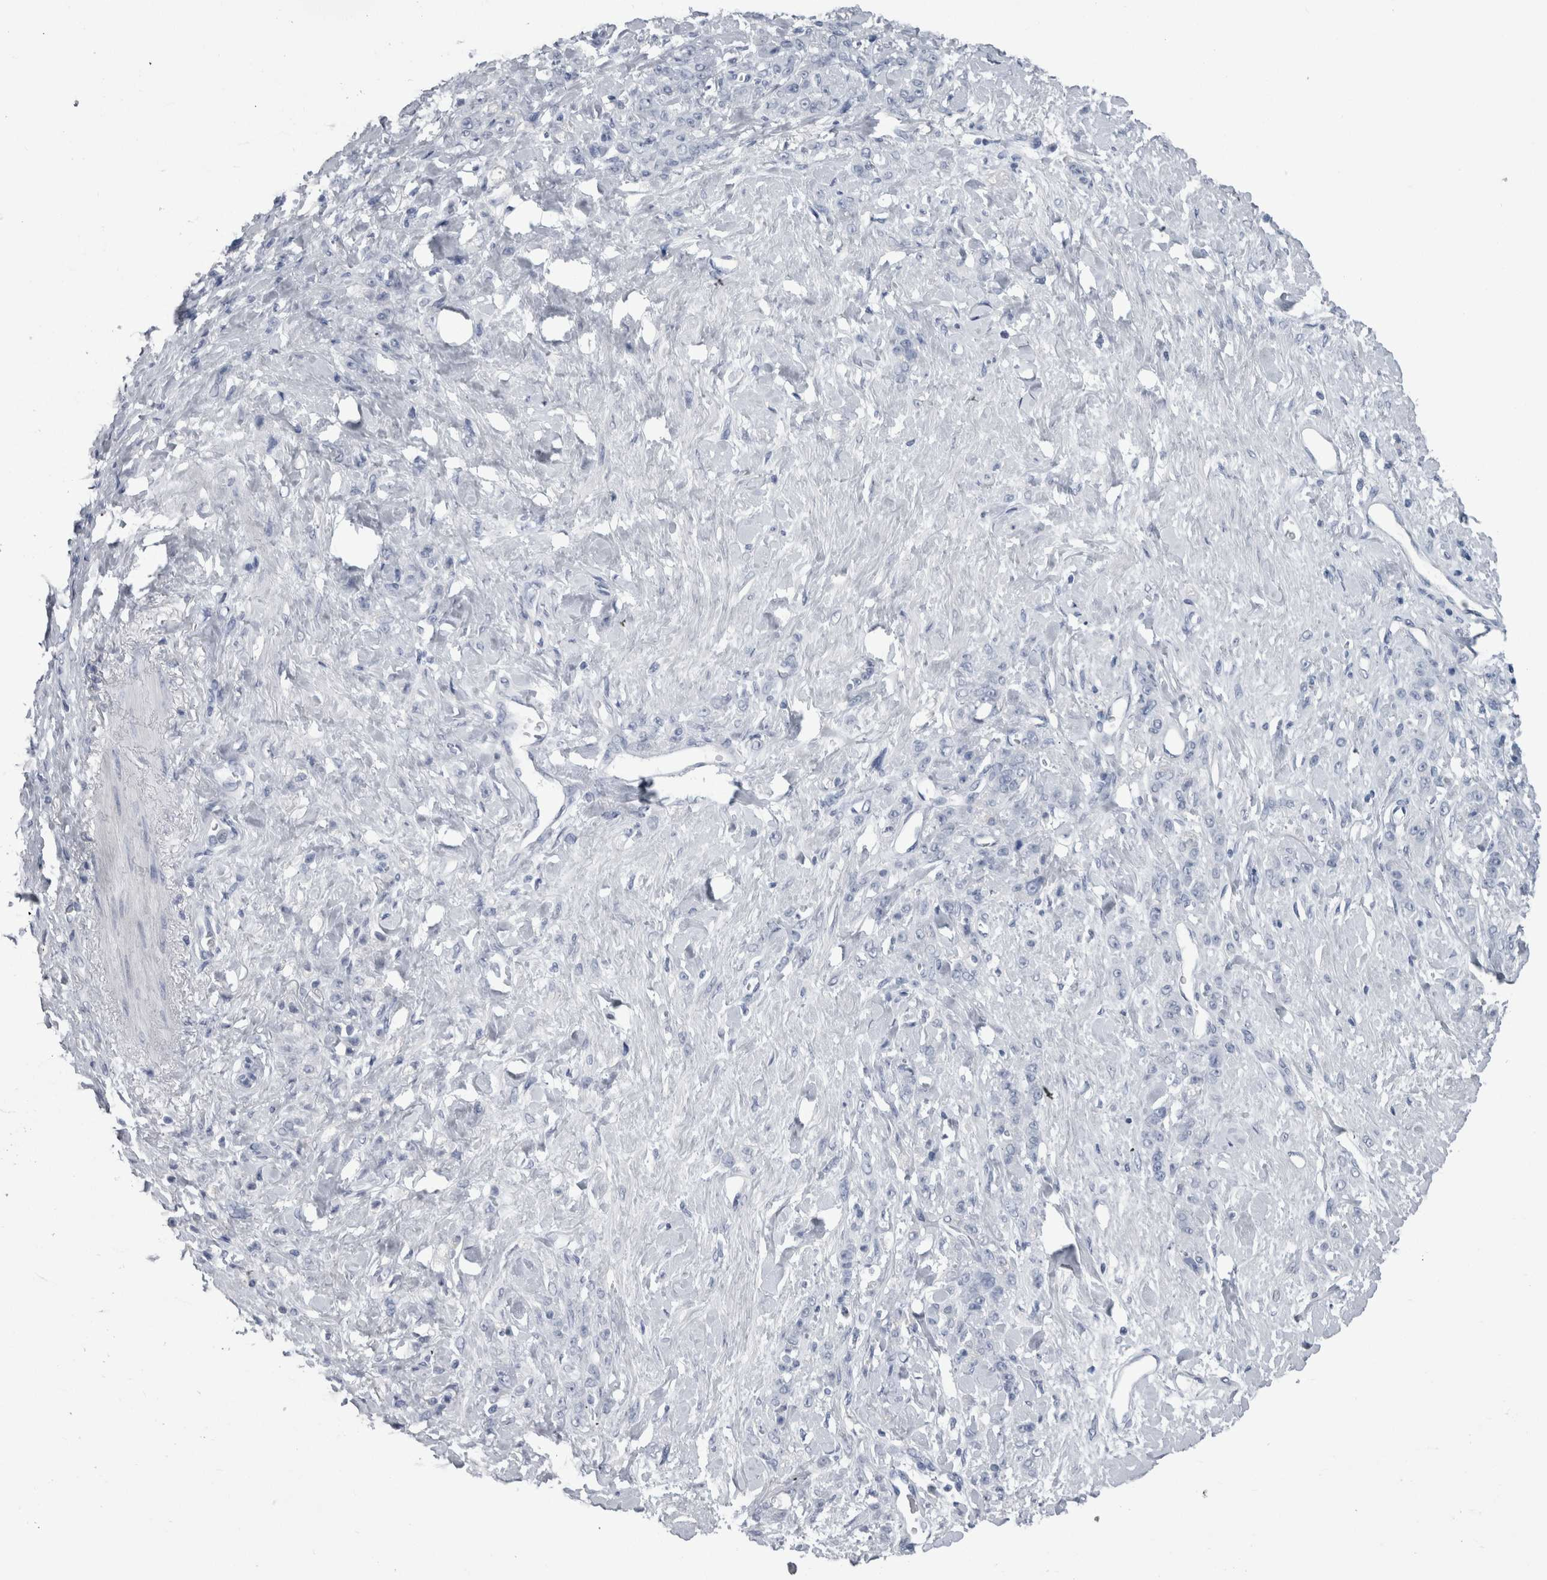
{"staining": {"intensity": "negative", "quantity": "none", "location": "none"}, "tissue": "stomach cancer", "cell_type": "Tumor cells", "image_type": "cancer", "snomed": [{"axis": "morphology", "description": "Adenocarcinoma, NOS"}, {"axis": "topography", "description": "Stomach"}], "caption": "DAB immunohistochemical staining of adenocarcinoma (stomach) reveals no significant expression in tumor cells.", "gene": "PTH", "patient": {"sex": "male", "age": 82}}